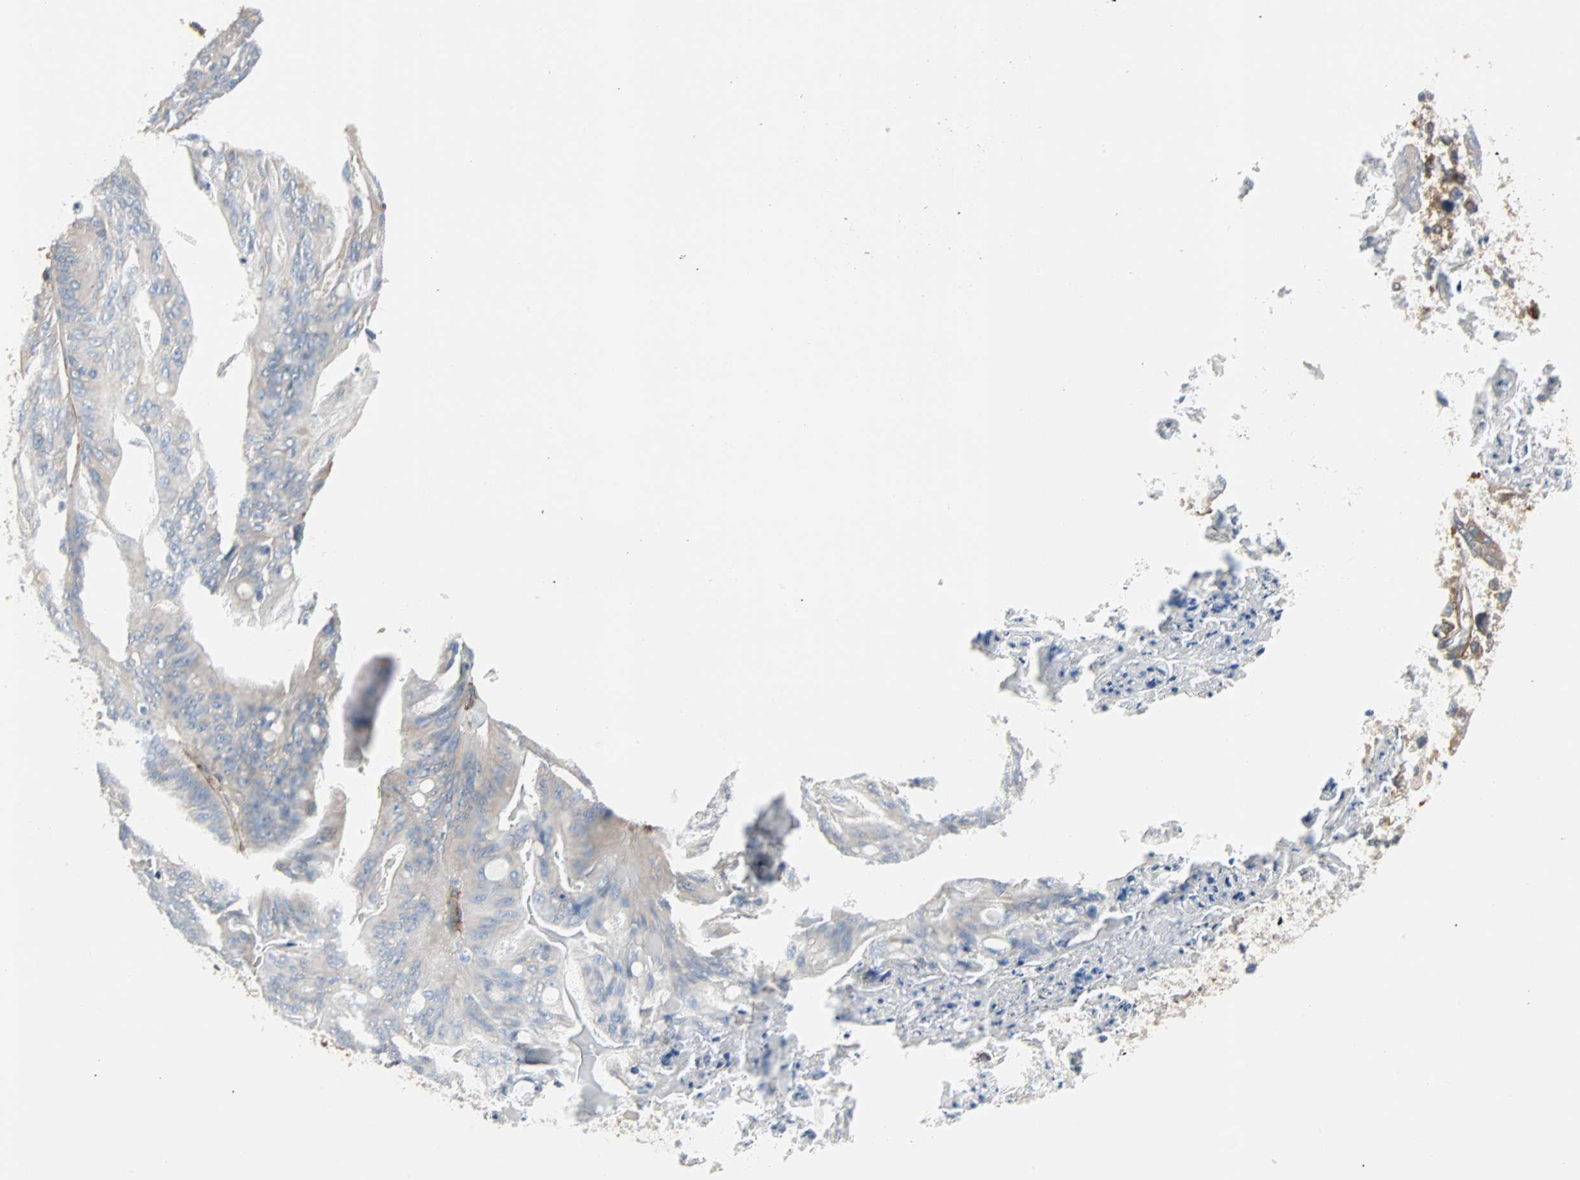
{"staining": {"intensity": "weak", "quantity": ">75%", "location": "cytoplasmic/membranous"}, "tissue": "ovarian cancer", "cell_type": "Tumor cells", "image_type": "cancer", "snomed": [{"axis": "morphology", "description": "Cystadenocarcinoma, mucinous, NOS"}, {"axis": "topography", "description": "Ovary"}], "caption": "Ovarian cancer tissue reveals weak cytoplasmic/membranous staining in about >75% of tumor cells, visualized by immunohistochemistry.", "gene": "EPB41L2", "patient": {"sex": "female", "age": 37}}